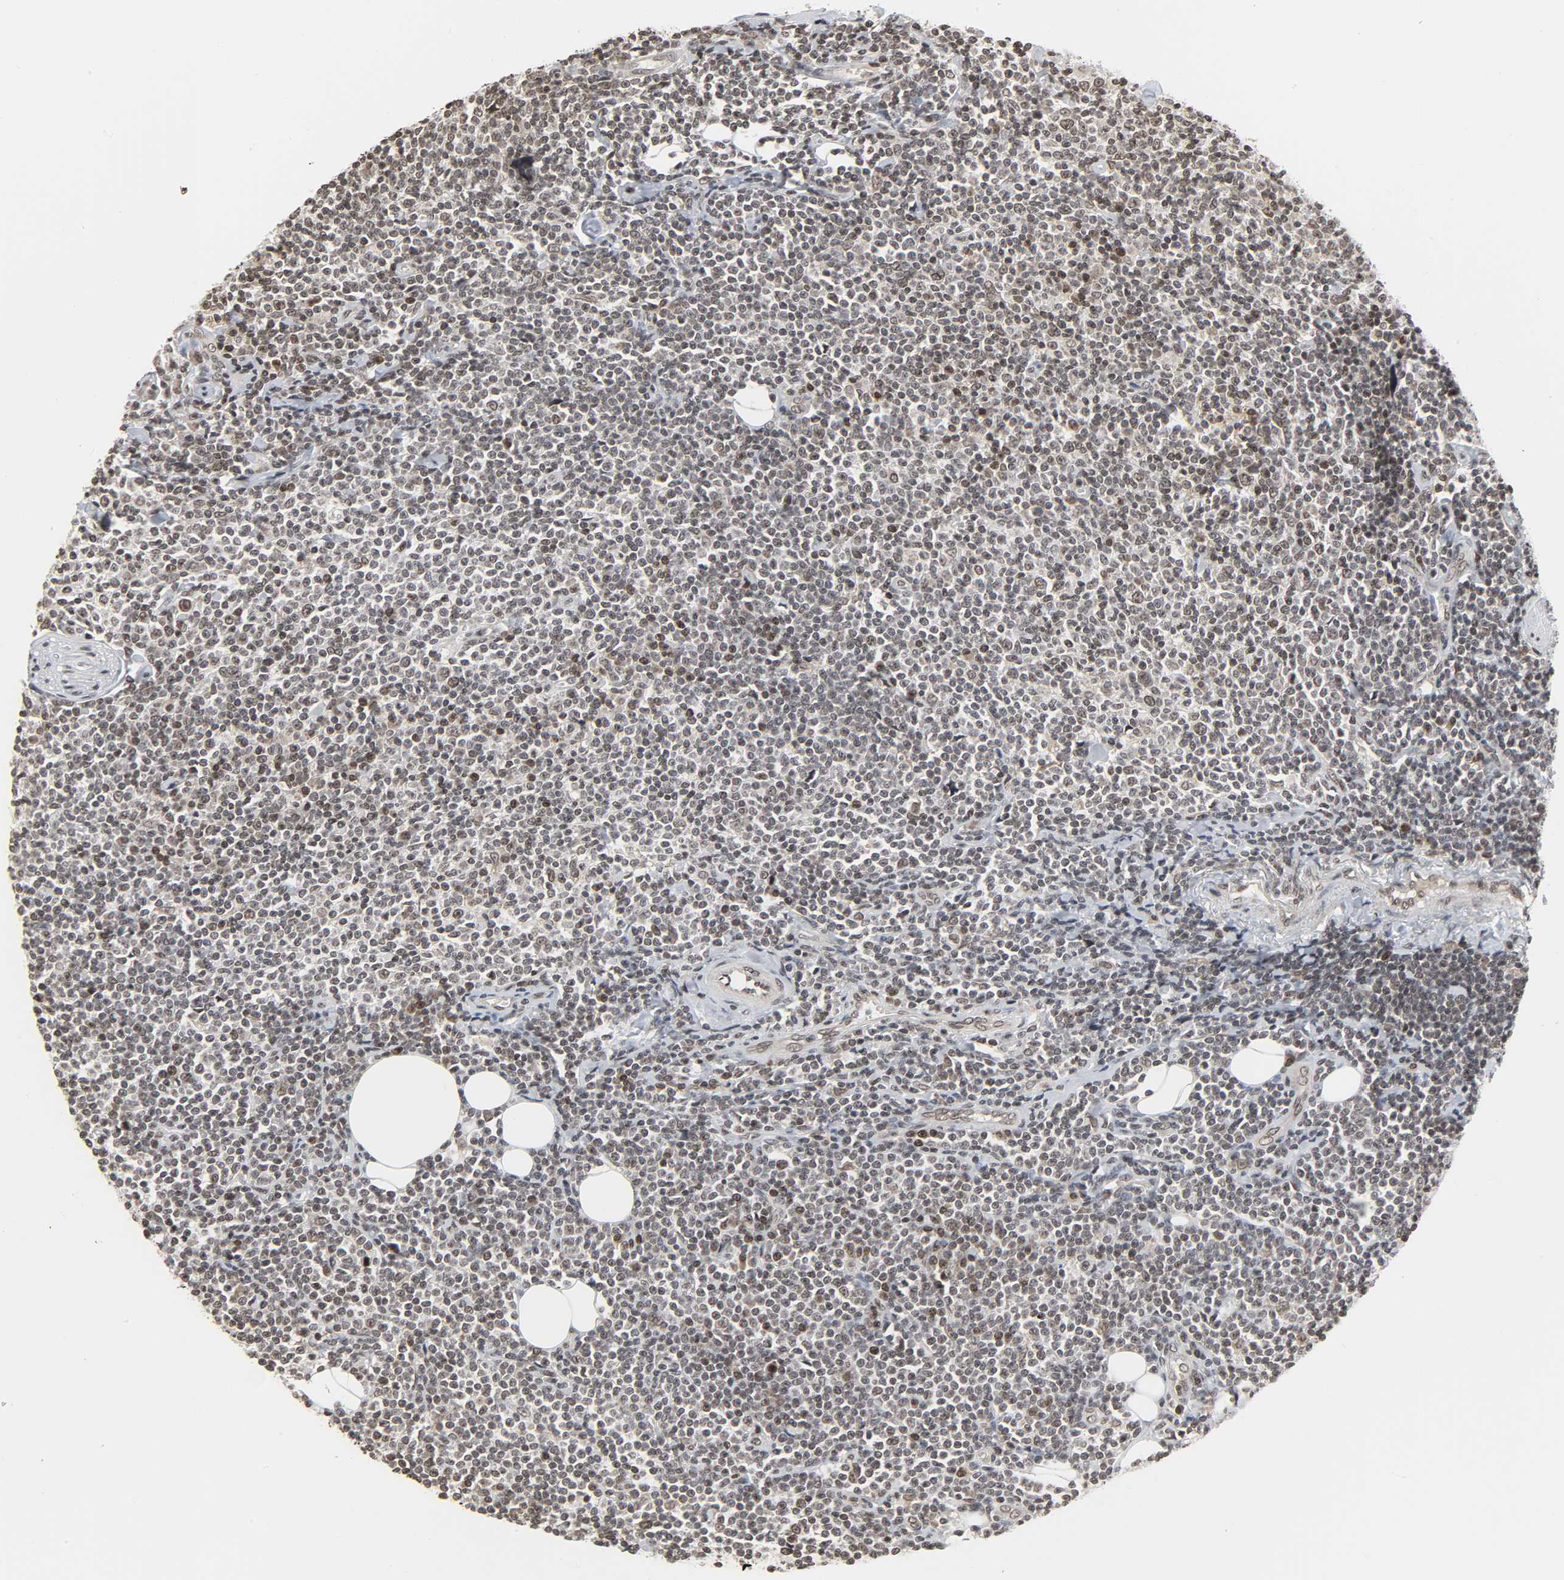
{"staining": {"intensity": "weak", "quantity": "<25%", "location": "nuclear"}, "tissue": "lymphoma", "cell_type": "Tumor cells", "image_type": "cancer", "snomed": [{"axis": "morphology", "description": "Malignant lymphoma, non-Hodgkin's type, Low grade"}, {"axis": "topography", "description": "Soft tissue"}], "caption": "The micrograph shows no significant expression in tumor cells of low-grade malignant lymphoma, non-Hodgkin's type. The staining was performed using DAB to visualize the protein expression in brown, while the nuclei were stained in blue with hematoxylin (Magnification: 20x).", "gene": "XRCC1", "patient": {"sex": "male", "age": 92}}